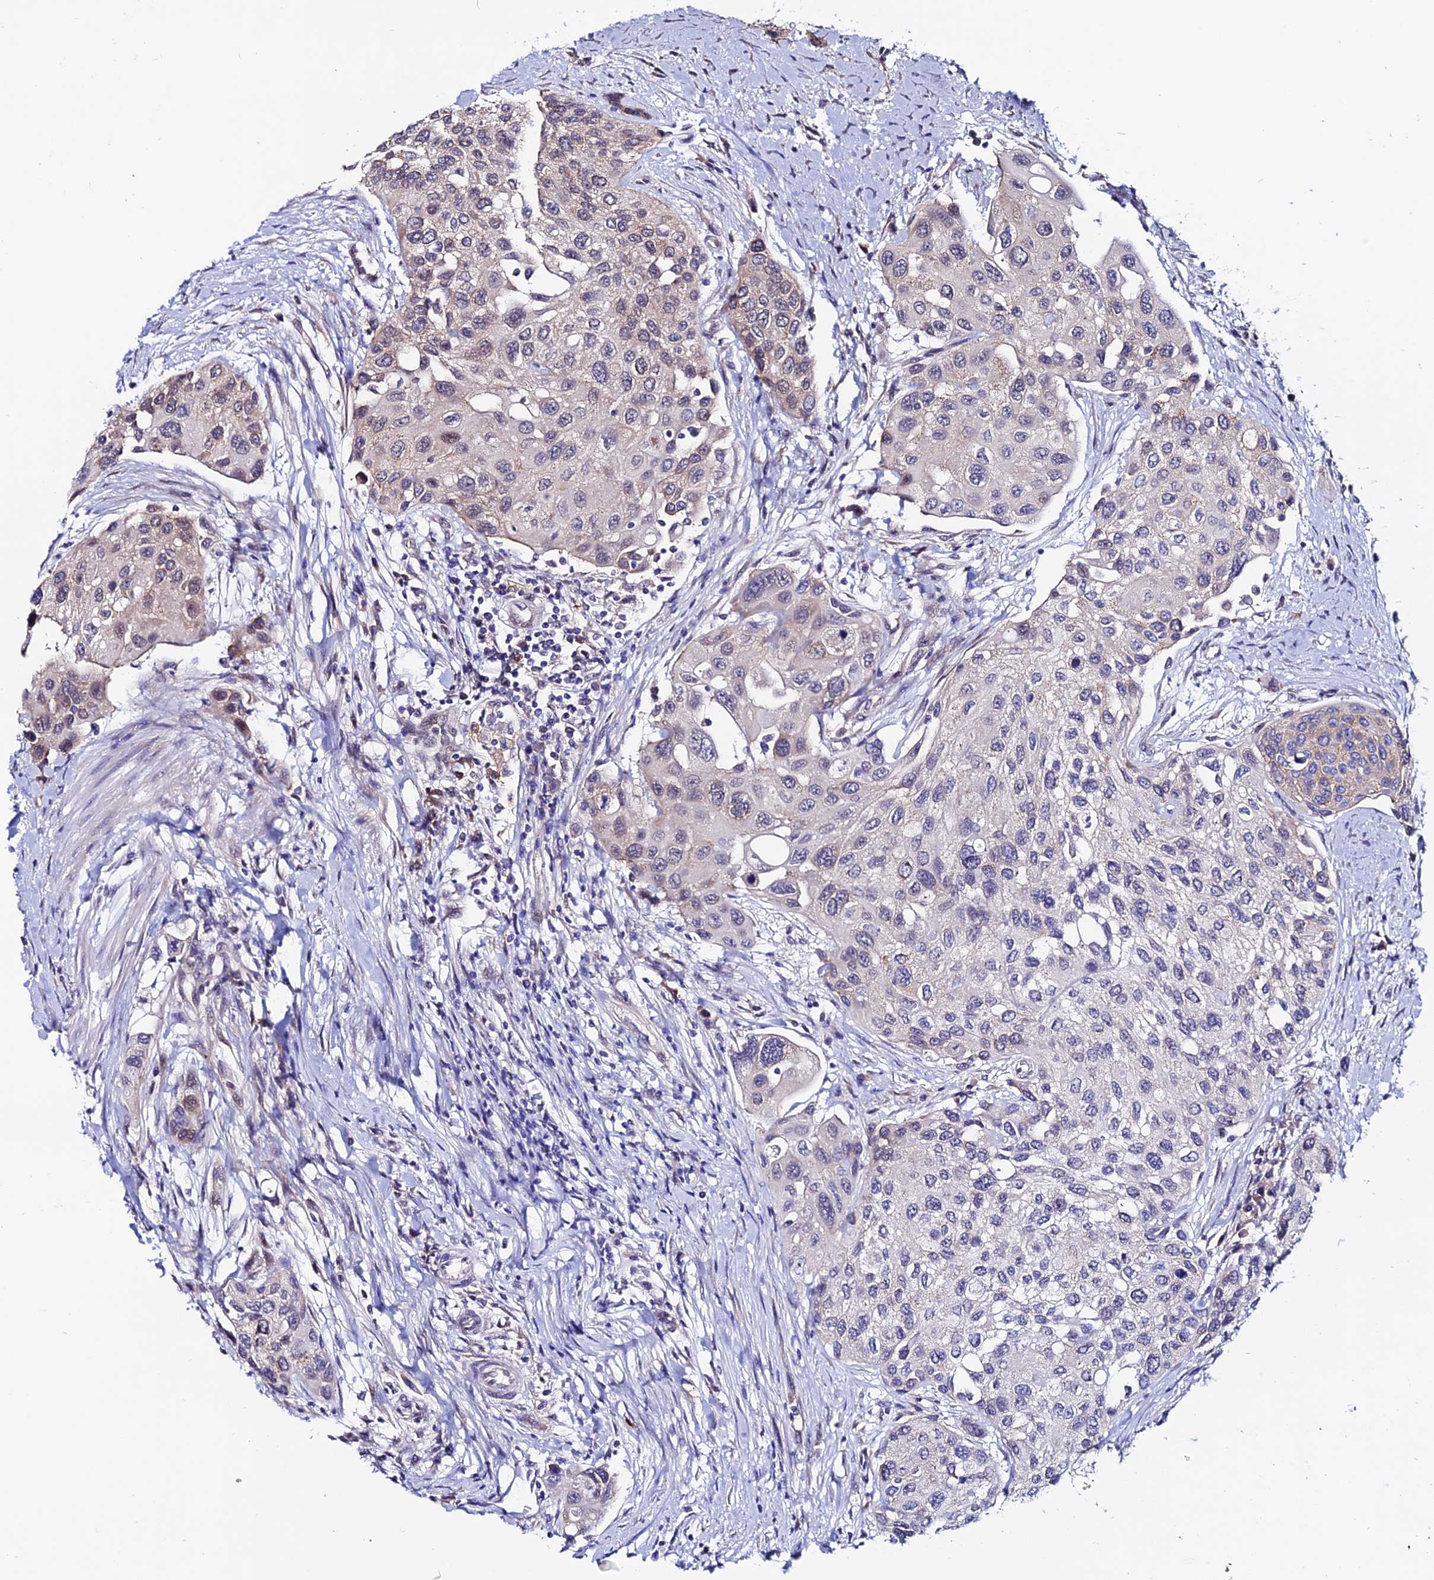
{"staining": {"intensity": "negative", "quantity": "none", "location": "none"}, "tissue": "urothelial cancer", "cell_type": "Tumor cells", "image_type": "cancer", "snomed": [{"axis": "morphology", "description": "Normal tissue, NOS"}, {"axis": "morphology", "description": "Urothelial carcinoma, High grade"}, {"axis": "topography", "description": "Vascular tissue"}, {"axis": "topography", "description": "Urinary bladder"}], "caption": "There is no significant positivity in tumor cells of urothelial cancer.", "gene": "FZD8", "patient": {"sex": "female", "age": 56}}